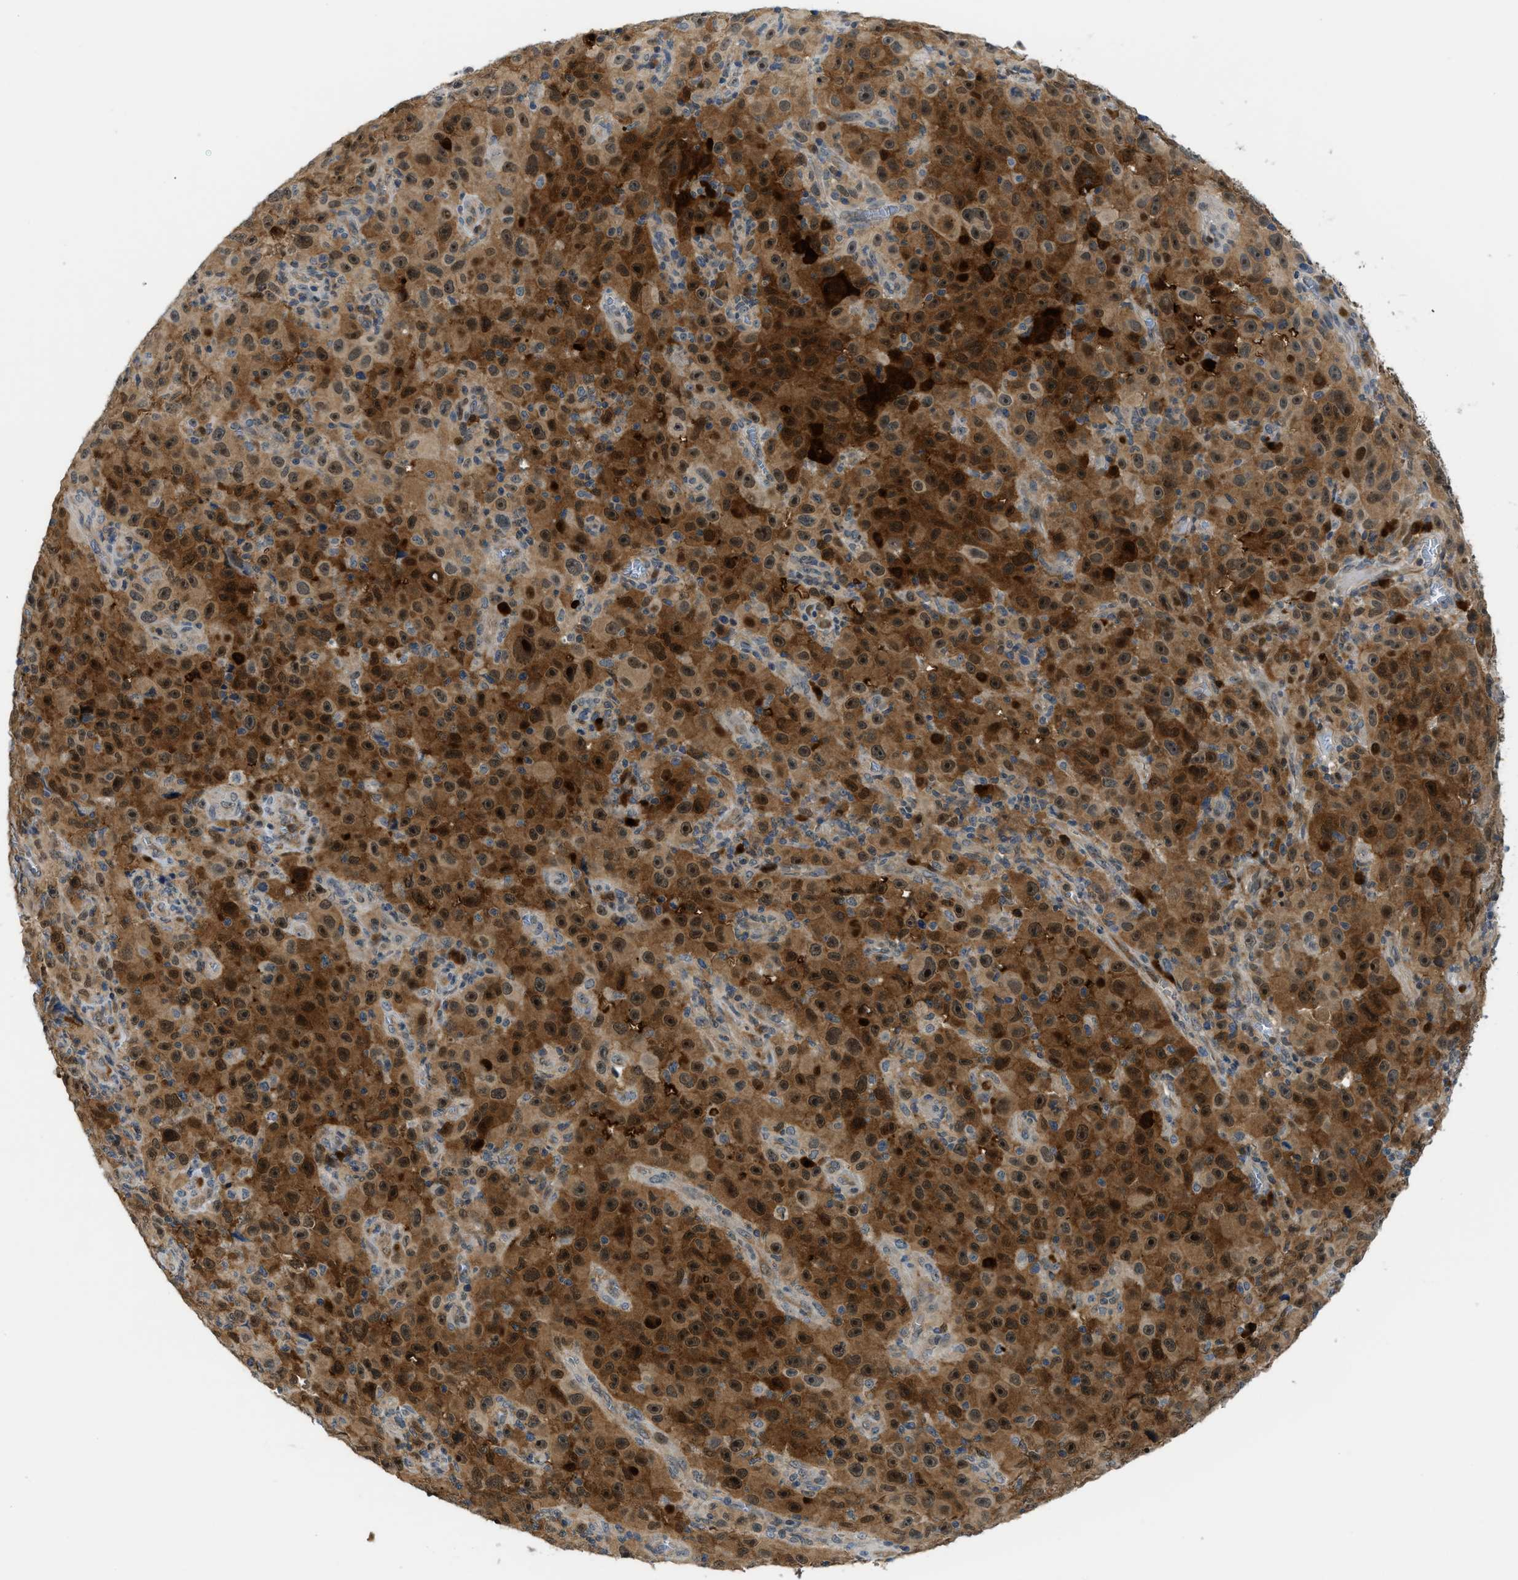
{"staining": {"intensity": "moderate", "quantity": ">75%", "location": "cytoplasmic/membranous,nuclear"}, "tissue": "melanoma", "cell_type": "Tumor cells", "image_type": "cancer", "snomed": [{"axis": "morphology", "description": "Malignant melanoma, NOS"}, {"axis": "topography", "description": "Skin"}], "caption": "Protein expression by immunohistochemistry demonstrates moderate cytoplasmic/membranous and nuclear expression in about >75% of tumor cells in malignant melanoma.", "gene": "TRAK2", "patient": {"sex": "female", "age": 82}}